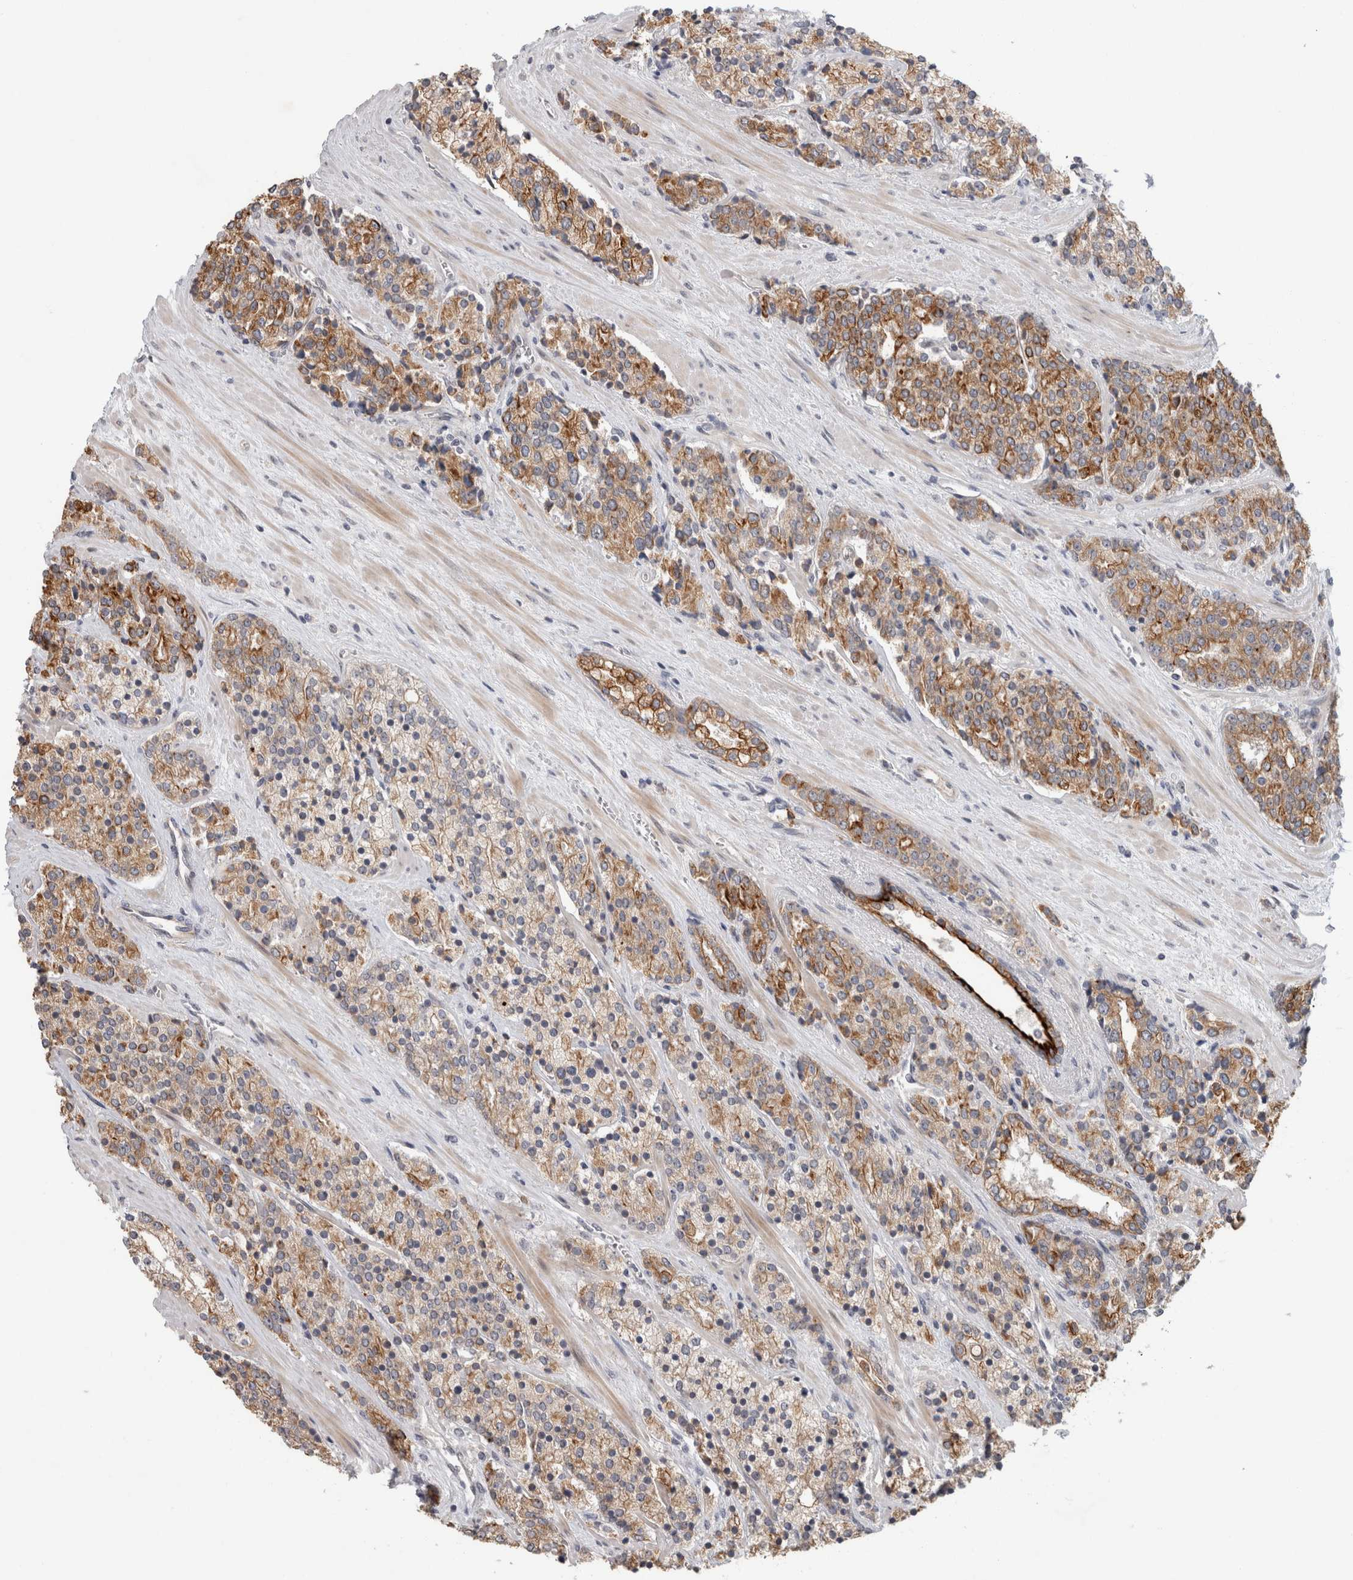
{"staining": {"intensity": "moderate", "quantity": ">75%", "location": "cytoplasmic/membranous"}, "tissue": "prostate cancer", "cell_type": "Tumor cells", "image_type": "cancer", "snomed": [{"axis": "morphology", "description": "Adenocarcinoma, High grade"}, {"axis": "topography", "description": "Prostate"}], "caption": "Immunohistochemistry (IHC) of prostate cancer (adenocarcinoma (high-grade)) demonstrates medium levels of moderate cytoplasmic/membranous expression in about >75% of tumor cells. Ihc stains the protein of interest in brown and the nuclei are stained blue.", "gene": "CRISPLD1", "patient": {"sex": "male", "age": 71}}